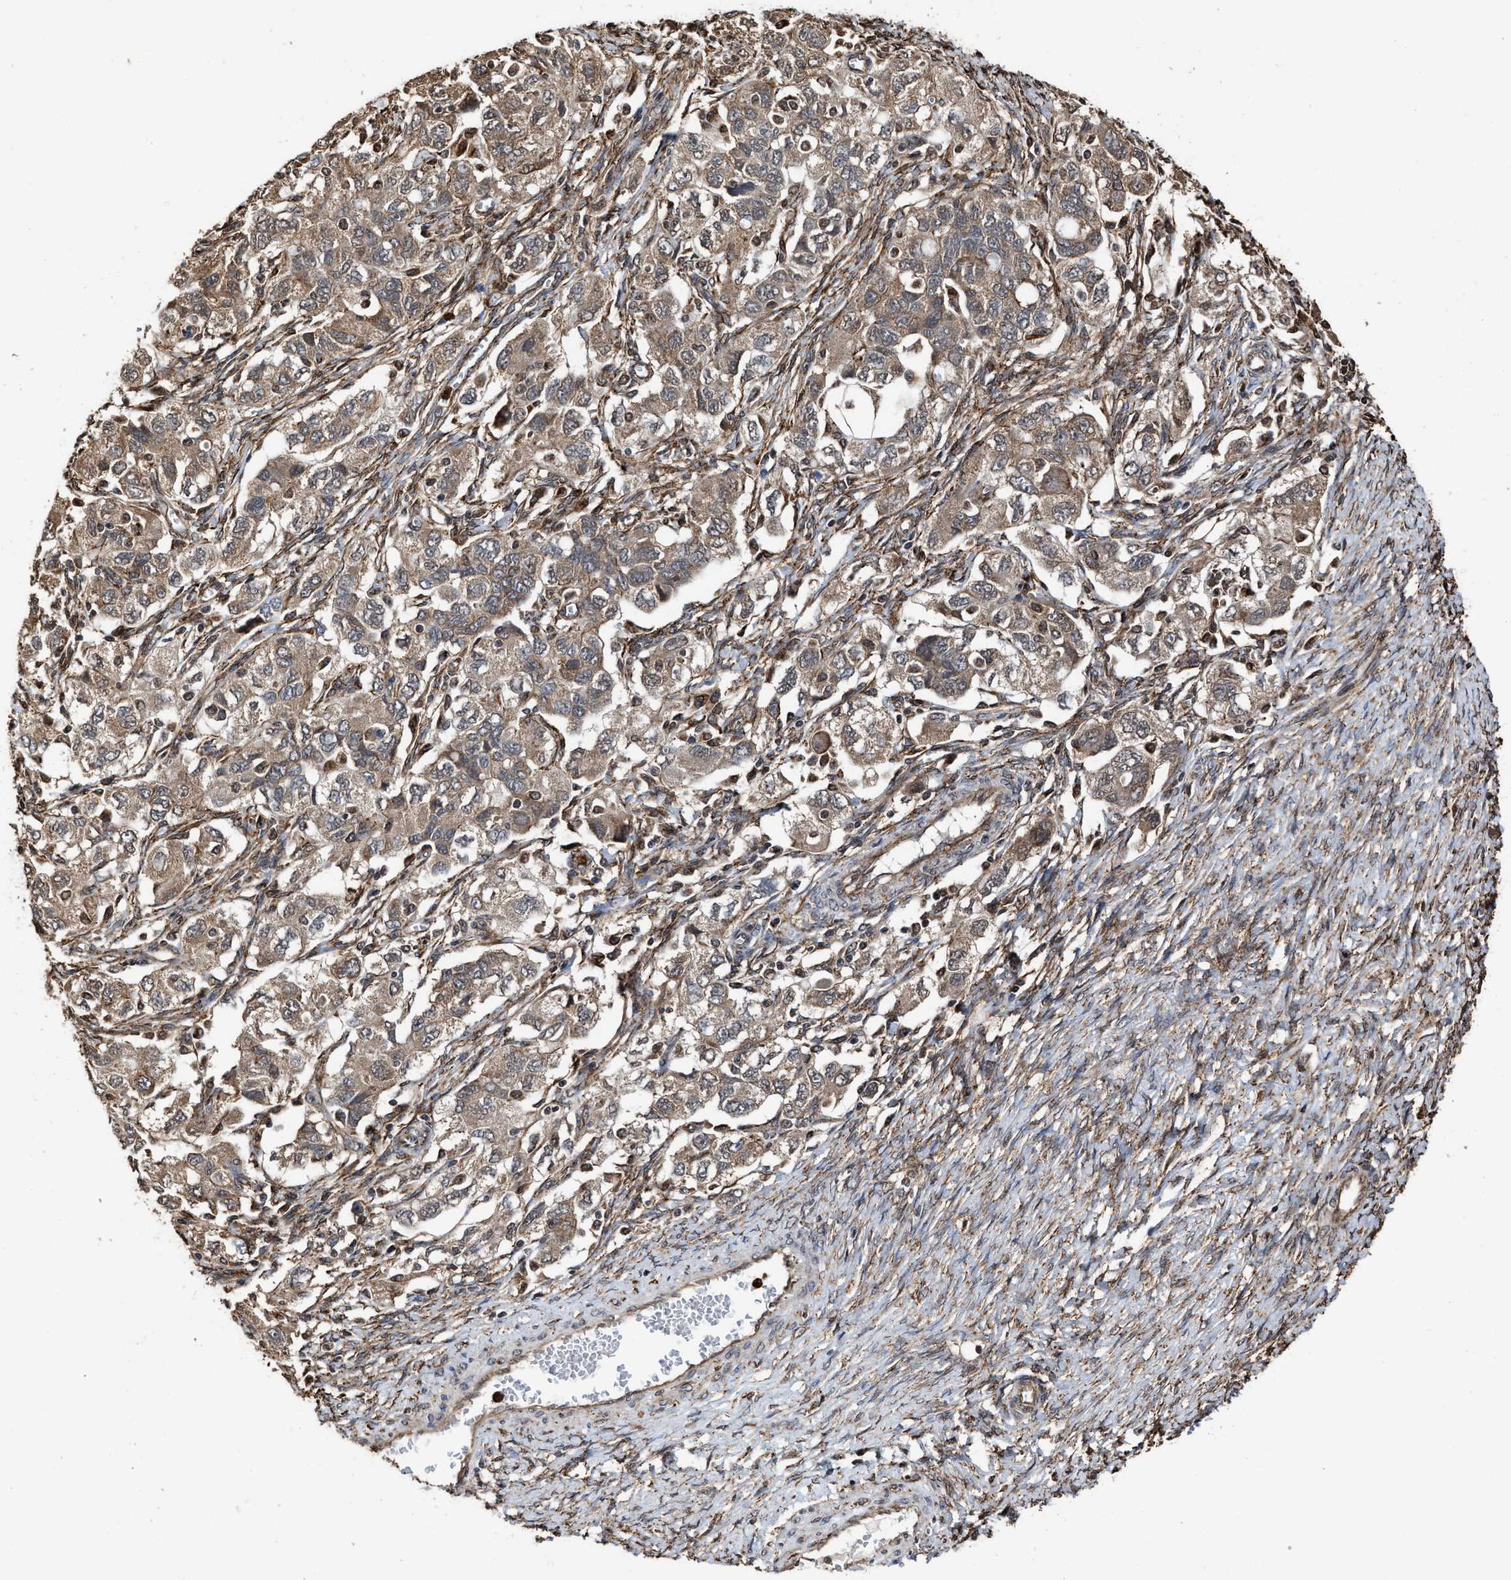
{"staining": {"intensity": "weak", "quantity": ">75%", "location": "cytoplasmic/membranous"}, "tissue": "ovarian cancer", "cell_type": "Tumor cells", "image_type": "cancer", "snomed": [{"axis": "morphology", "description": "Carcinoma, NOS"}, {"axis": "morphology", "description": "Cystadenocarcinoma, serous, NOS"}, {"axis": "topography", "description": "Ovary"}], "caption": "High-power microscopy captured an immunohistochemistry (IHC) histopathology image of carcinoma (ovarian), revealing weak cytoplasmic/membranous expression in about >75% of tumor cells.", "gene": "SEPTIN2", "patient": {"sex": "female", "age": 69}}